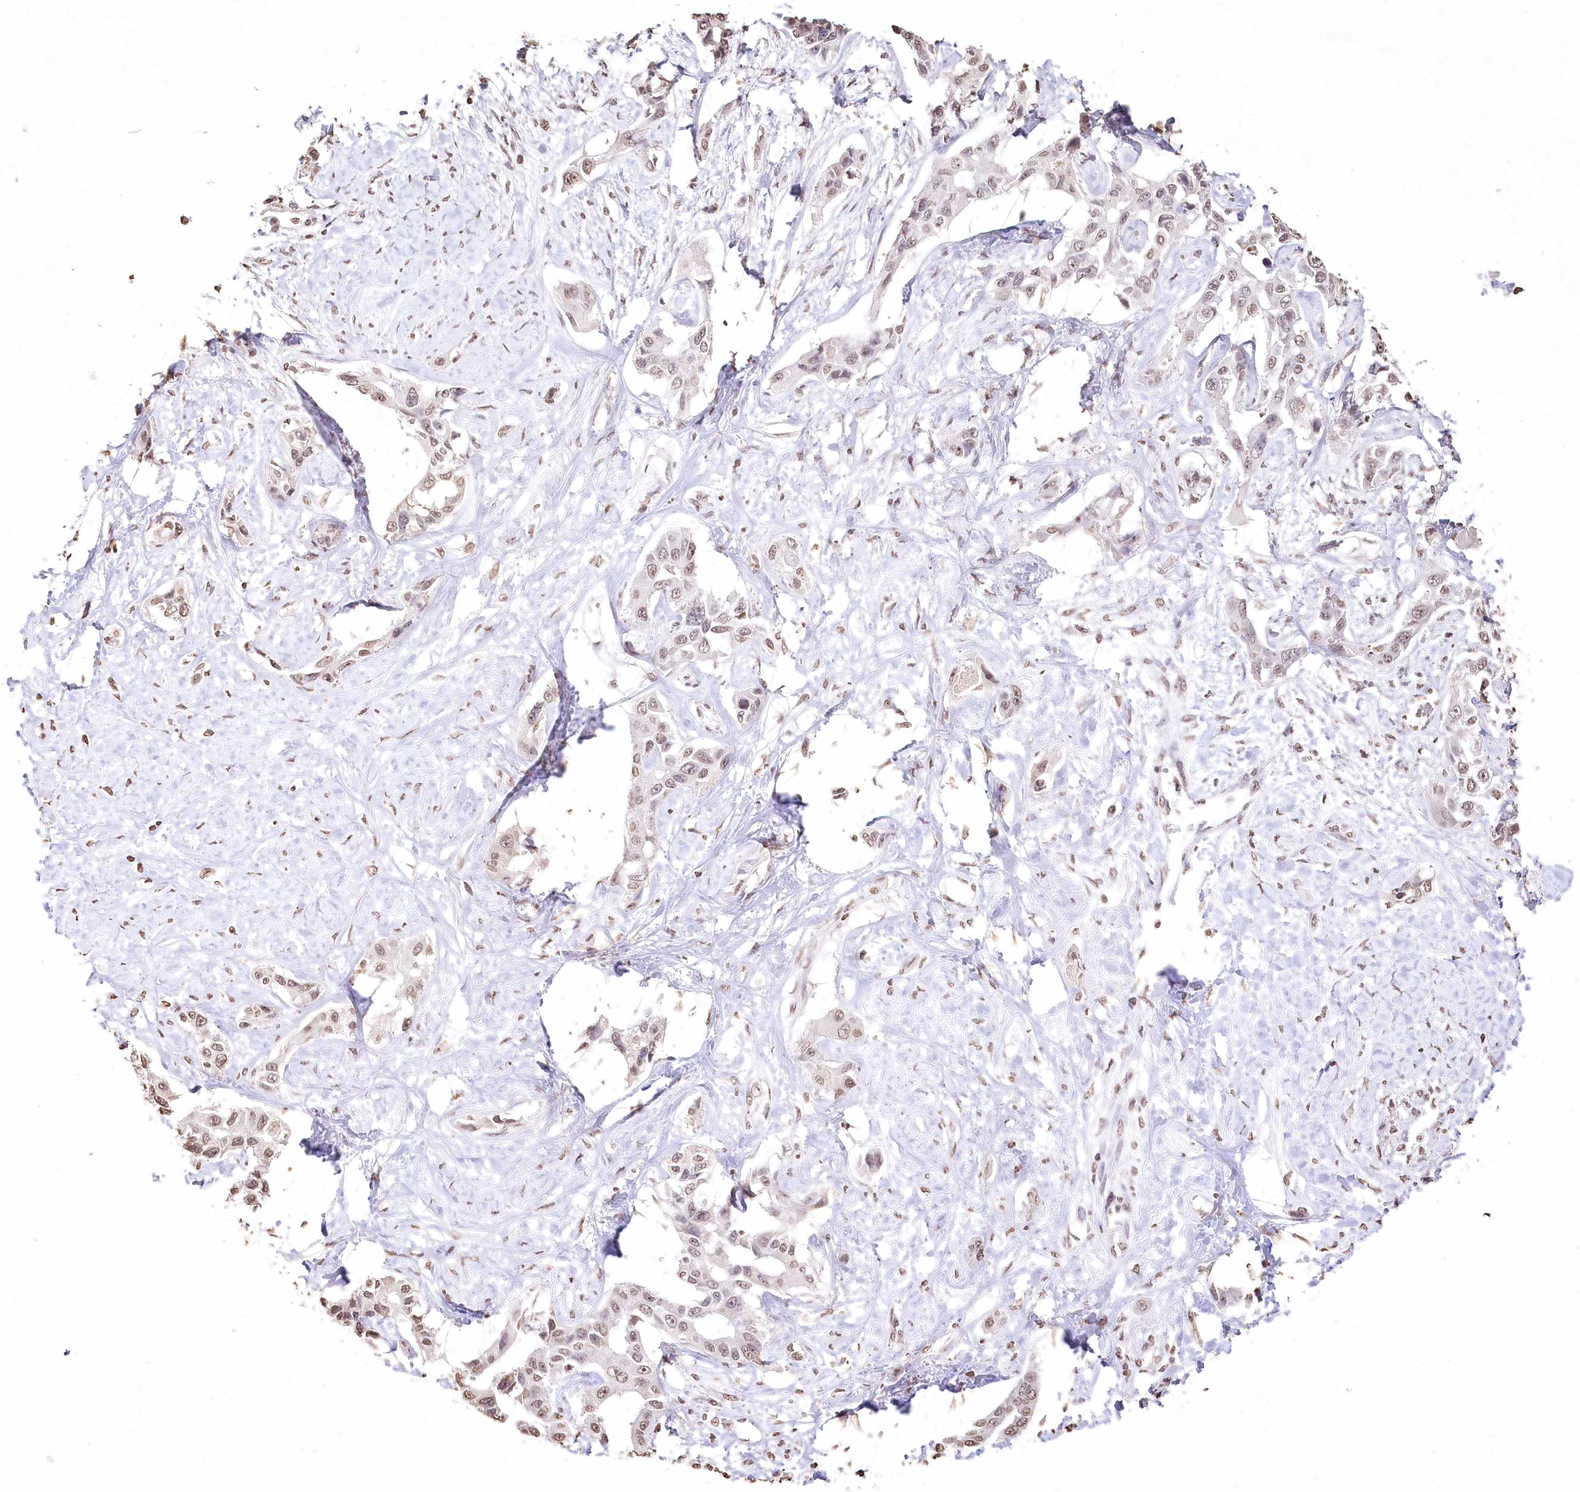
{"staining": {"intensity": "weak", "quantity": ">75%", "location": "nuclear"}, "tissue": "liver cancer", "cell_type": "Tumor cells", "image_type": "cancer", "snomed": [{"axis": "morphology", "description": "Cholangiocarcinoma"}, {"axis": "topography", "description": "Liver"}], "caption": "Brown immunohistochemical staining in liver cancer displays weak nuclear positivity in approximately >75% of tumor cells. The staining was performed using DAB (3,3'-diaminobenzidine), with brown indicating positive protein expression. Nuclei are stained blue with hematoxylin.", "gene": "DMXL1", "patient": {"sex": "male", "age": 59}}